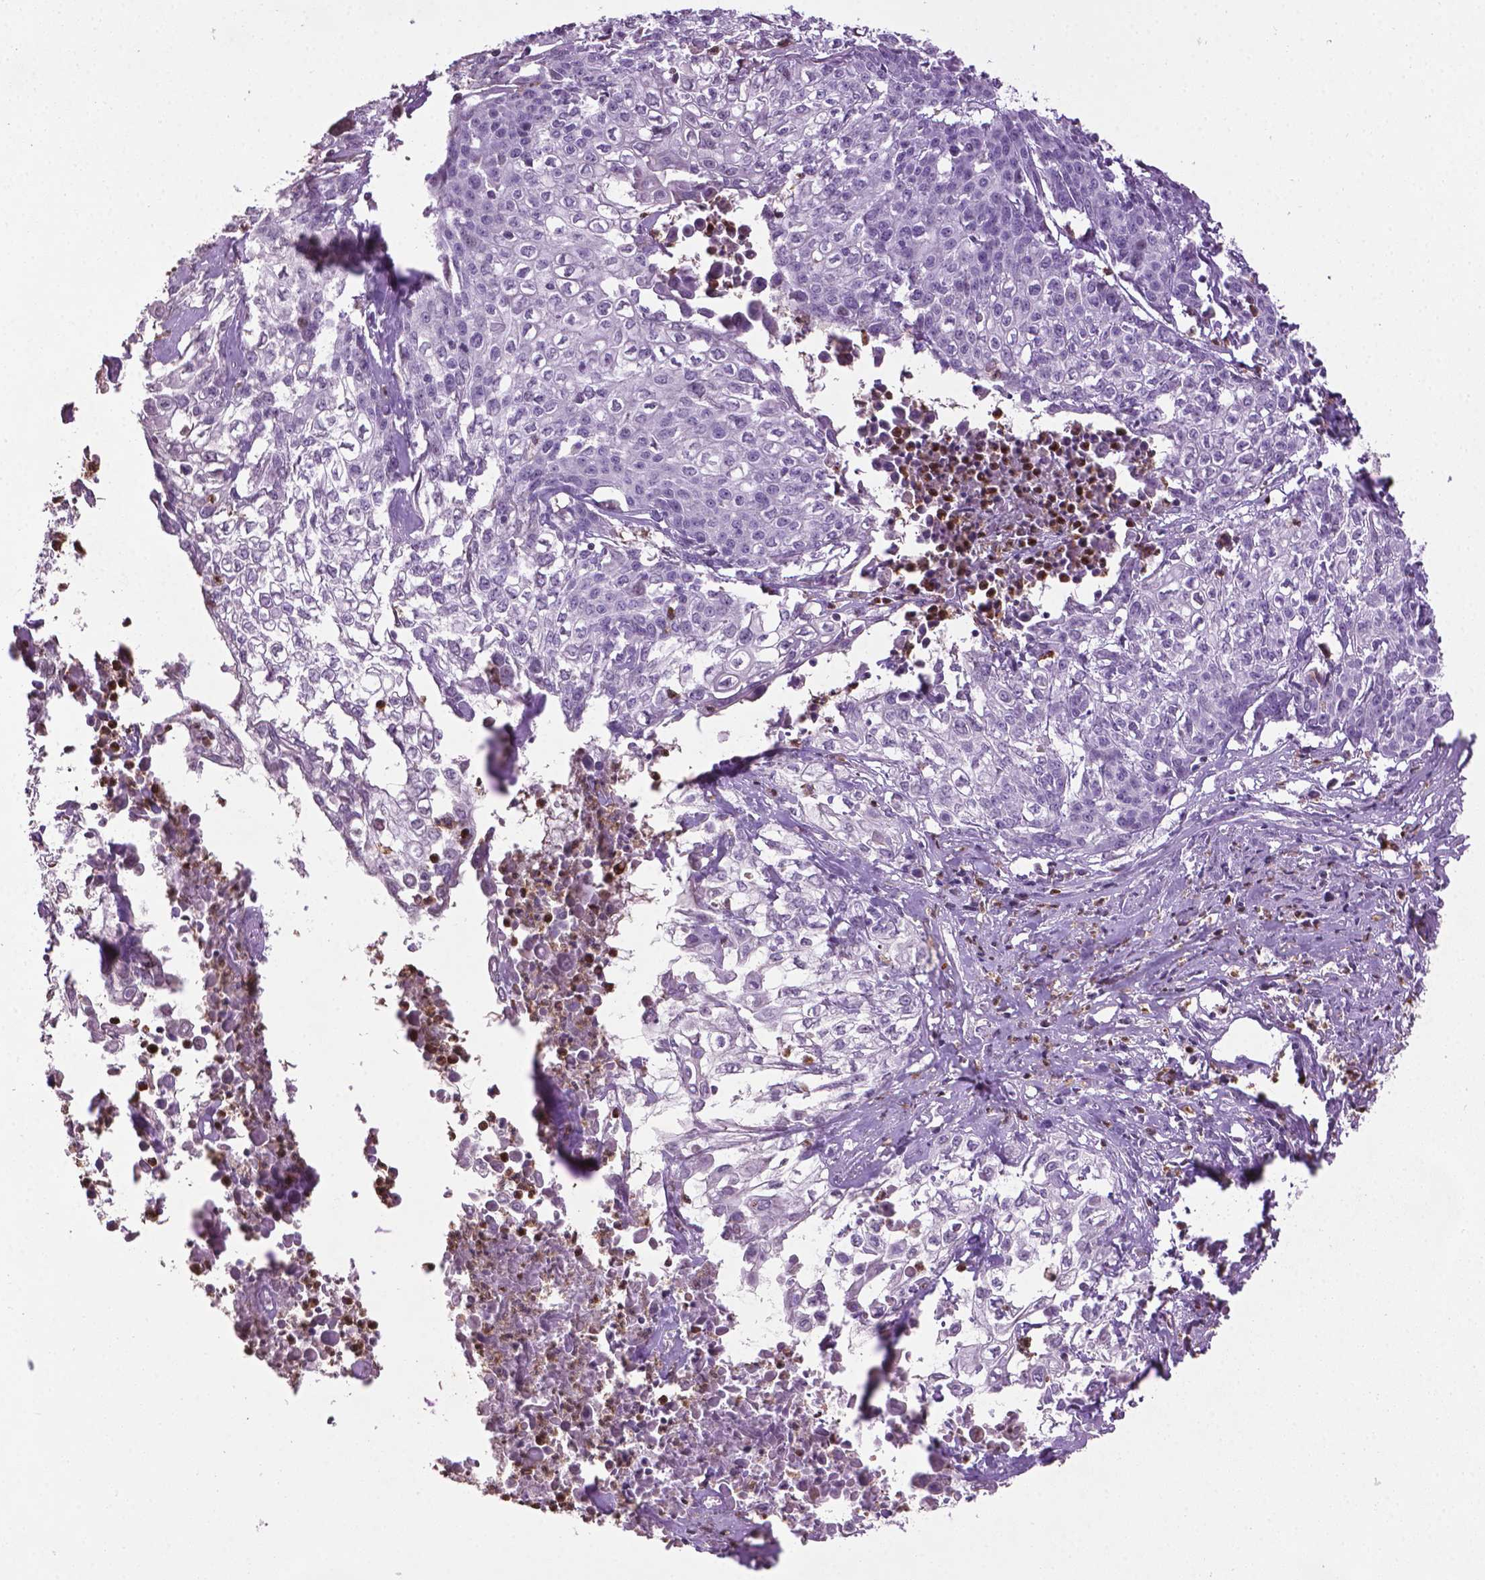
{"staining": {"intensity": "negative", "quantity": "none", "location": "none"}, "tissue": "cervical cancer", "cell_type": "Tumor cells", "image_type": "cancer", "snomed": [{"axis": "morphology", "description": "Squamous cell carcinoma, NOS"}, {"axis": "topography", "description": "Cervix"}], "caption": "There is no significant expression in tumor cells of cervical cancer (squamous cell carcinoma).", "gene": "NTNG2", "patient": {"sex": "female", "age": 39}}